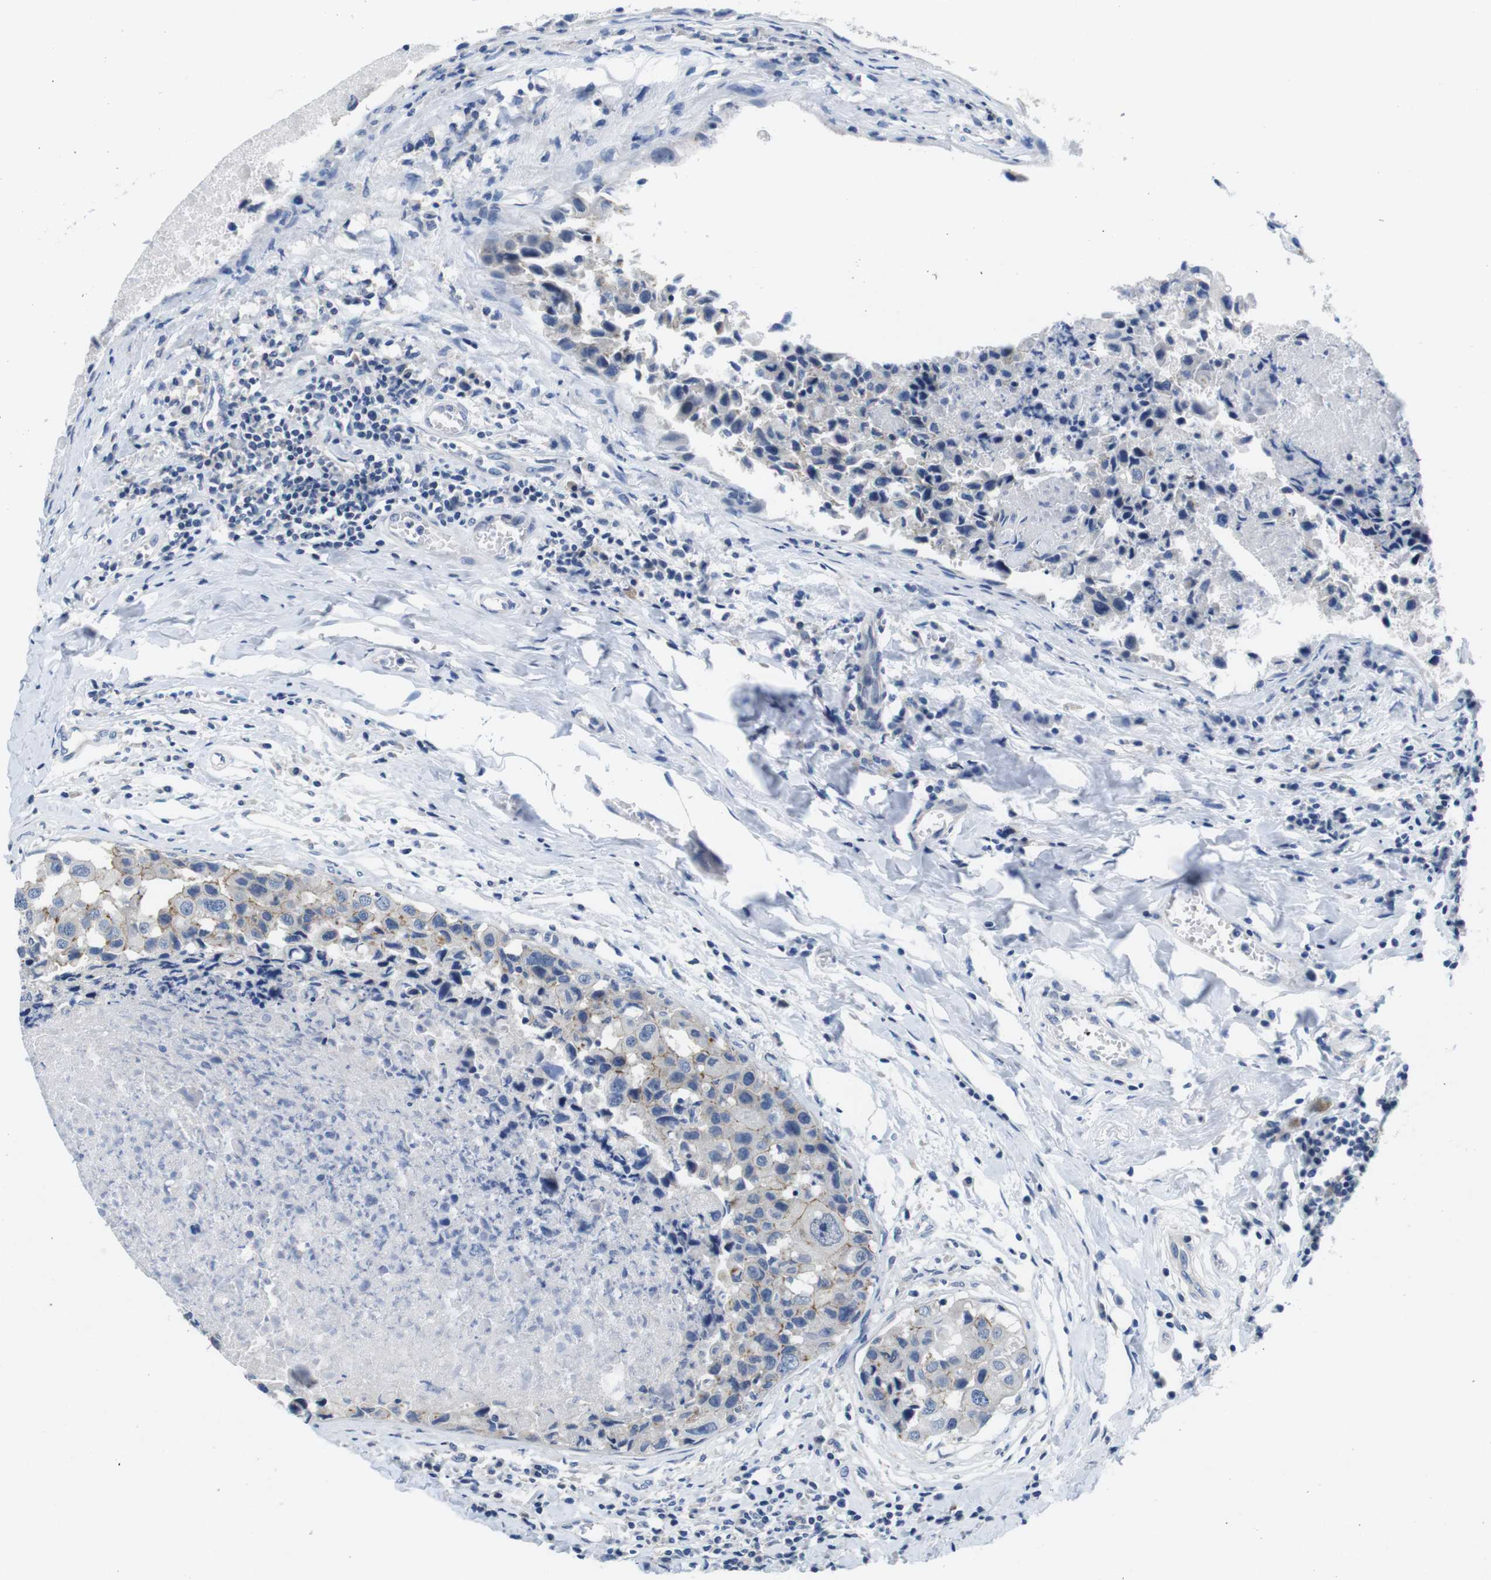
{"staining": {"intensity": "moderate", "quantity": "25%-75%", "location": "cytoplasmic/membranous"}, "tissue": "breast cancer", "cell_type": "Tumor cells", "image_type": "cancer", "snomed": [{"axis": "morphology", "description": "Duct carcinoma"}, {"axis": "topography", "description": "Breast"}], "caption": "Tumor cells show medium levels of moderate cytoplasmic/membranous staining in approximately 25%-75% of cells in human breast cancer (invasive ductal carcinoma). (IHC, brightfield microscopy, high magnification).", "gene": "SCRIB", "patient": {"sex": "female", "age": 27}}